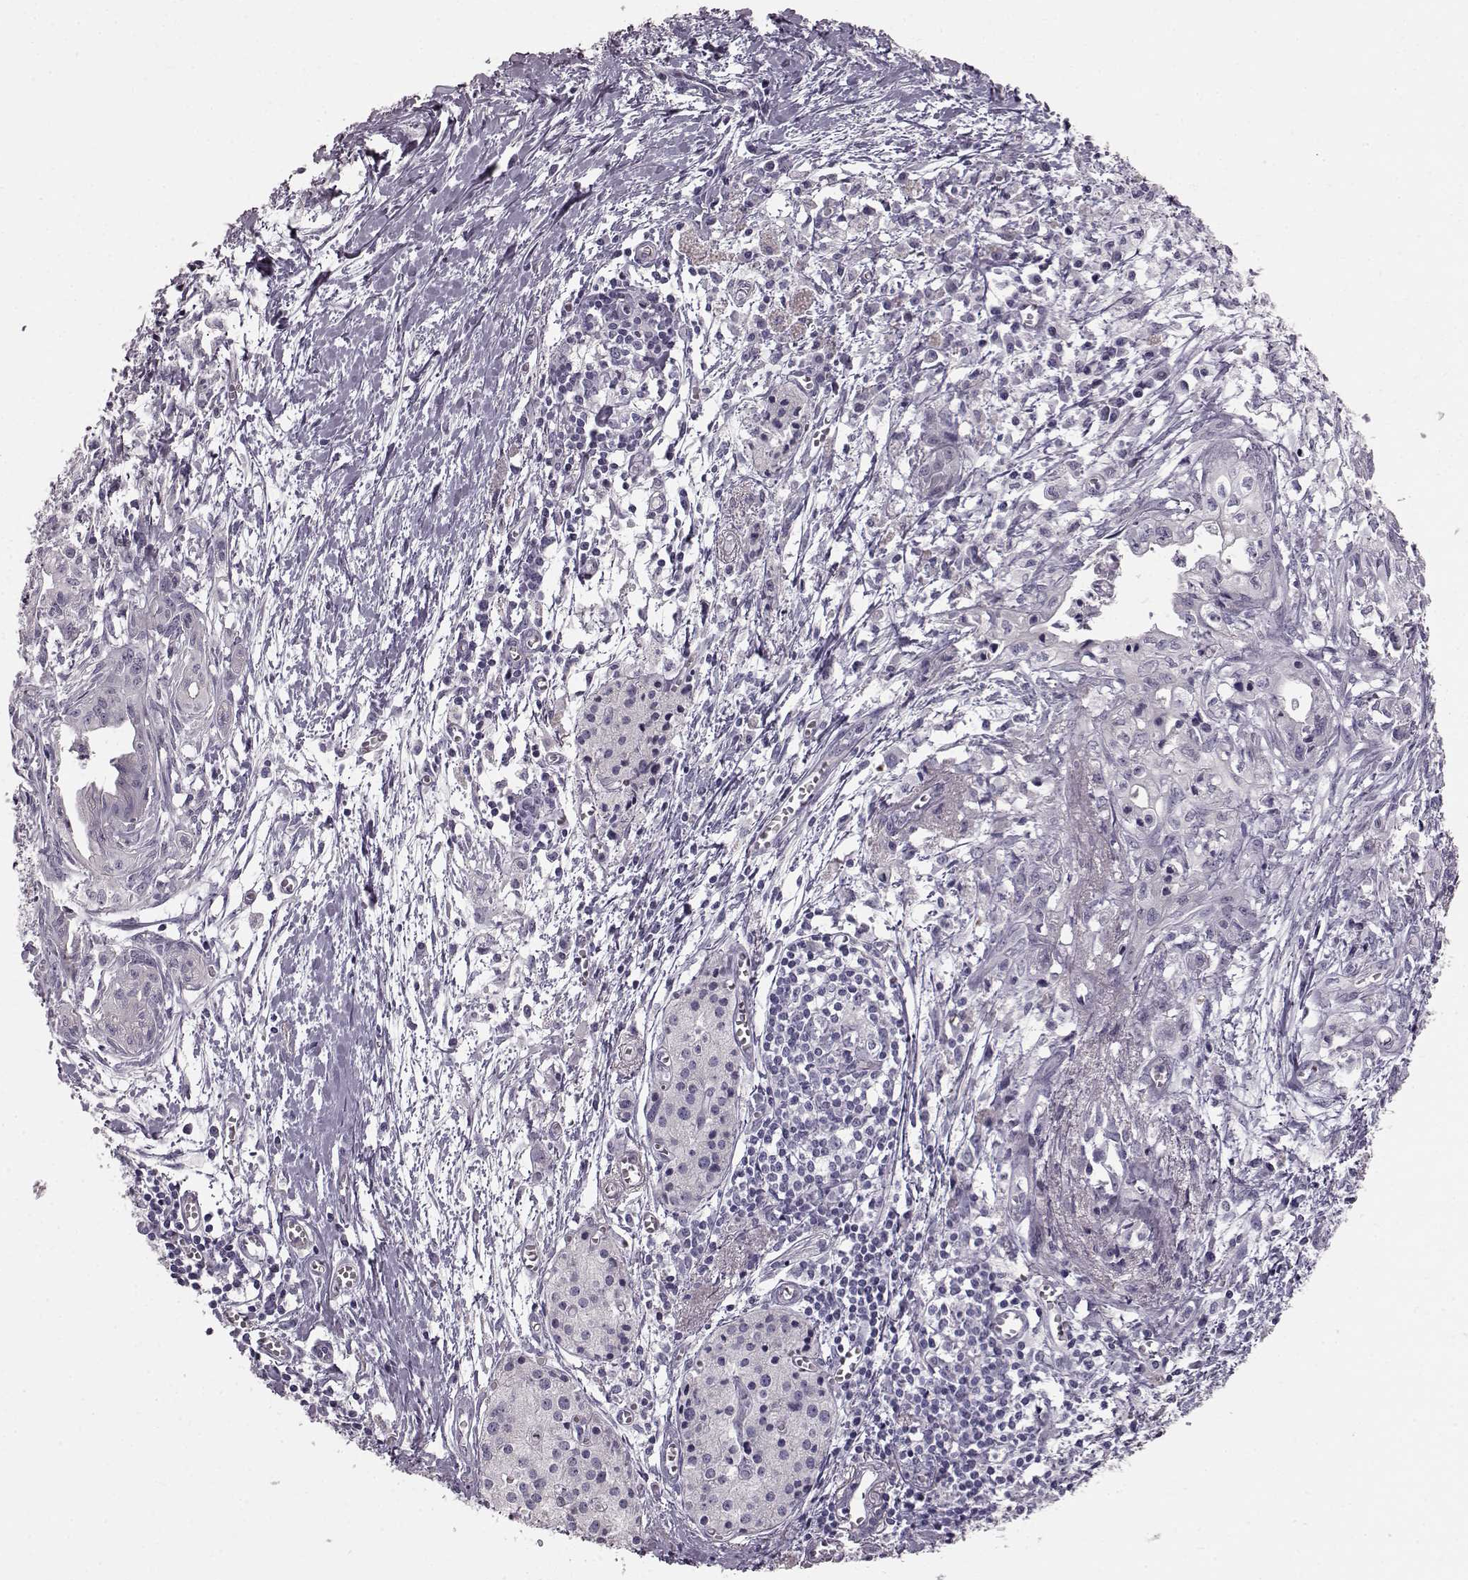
{"staining": {"intensity": "negative", "quantity": "none", "location": "none"}, "tissue": "pancreatic cancer", "cell_type": "Tumor cells", "image_type": "cancer", "snomed": [{"axis": "morphology", "description": "Adenocarcinoma, NOS"}, {"axis": "topography", "description": "Pancreas"}], "caption": "Pancreatic cancer (adenocarcinoma) was stained to show a protein in brown. There is no significant expression in tumor cells. (Brightfield microscopy of DAB (3,3'-diaminobenzidine) immunohistochemistry (IHC) at high magnification).", "gene": "TCHHL1", "patient": {"sex": "female", "age": 61}}